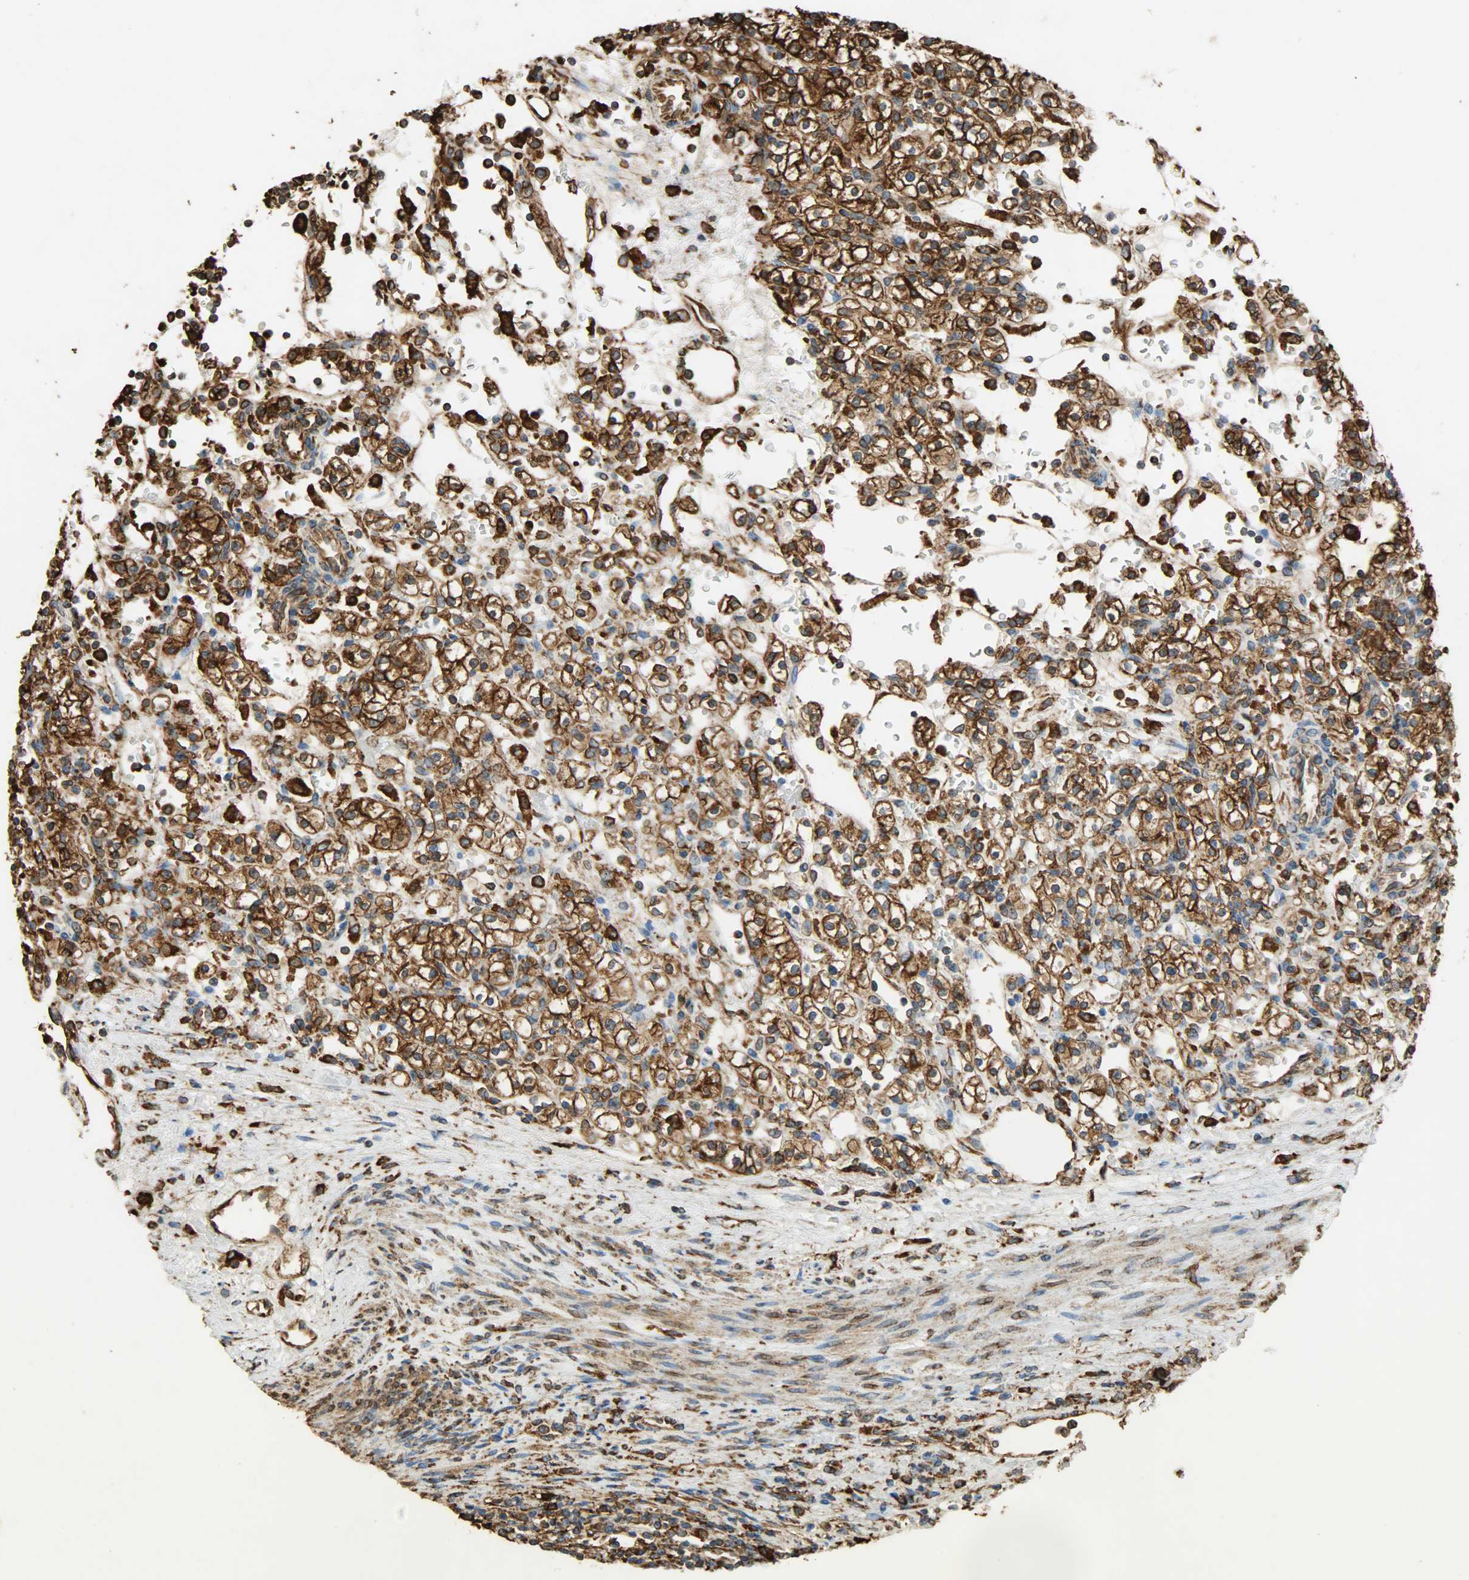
{"staining": {"intensity": "strong", "quantity": ">75%", "location": "cytoplasmic/membranous"}, "tissue": "renal cancer", "cell_type": "Tumor cells", "image_type": "cancer", "snomed": [{"axis": "morphology", "description": "Normal tissue, NOS"}, {"axis": "morphology", "description": "Adenocarcinoma, NOS"}, {"axis": "topography", "description": "Kidney"}], "caption": "Brown immunohistochemical staining in adenocarcinoma (renal) exhibits strong cytoplasmic/membranous expression in approximately >75% of tumor cells. (Brightfield microscopy of DAB IHC at high magnification).", "gene": "HSP90B1", "patient": {"sex": "female", "age": 55}}